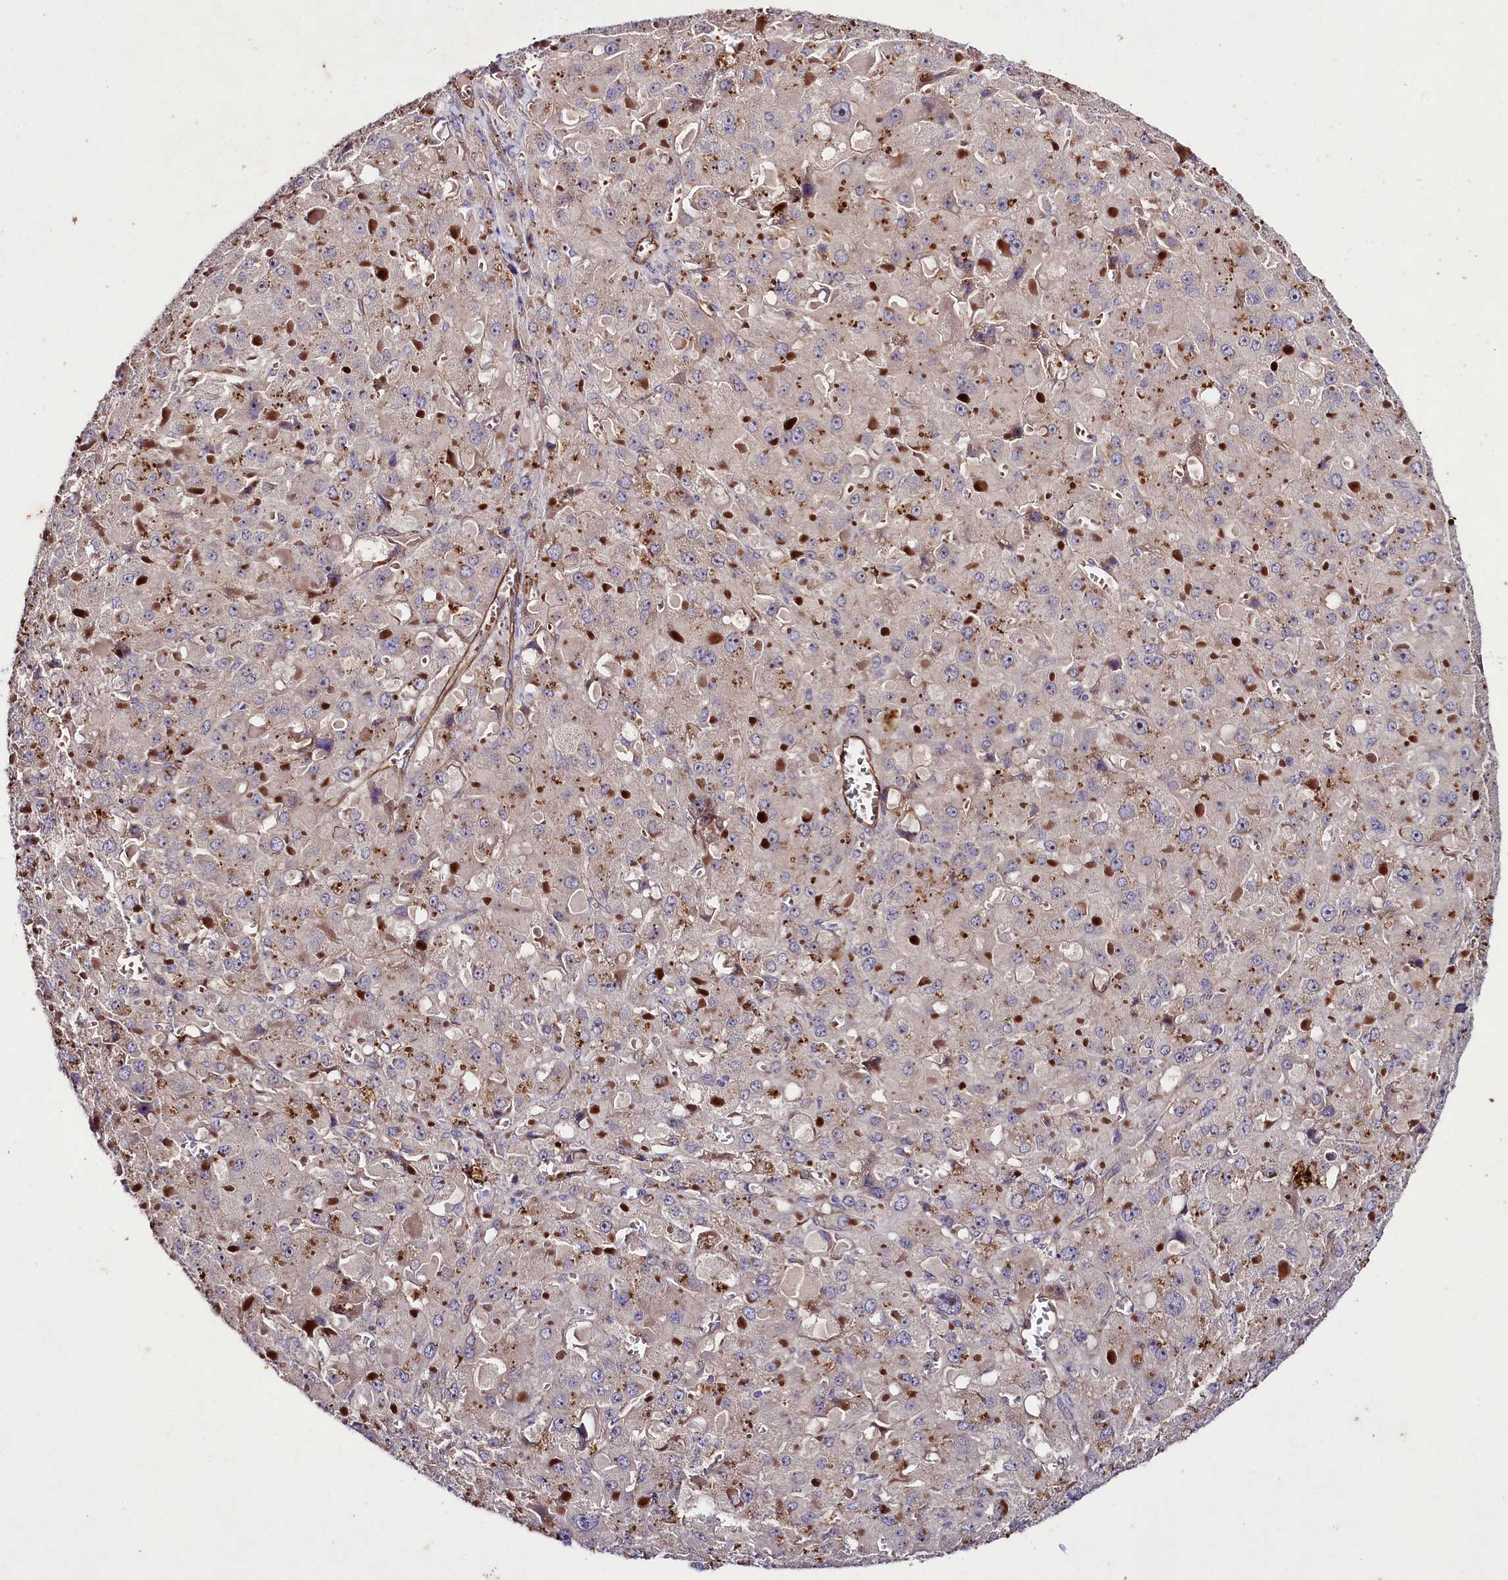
{"staining": {"intensity": "weak", "quantity": "<25%", "location": "cytoplasmic/membranous"}, "tissue": "liver cancer", "cell_type": "Tumor cells", "image_type": "cancer", "snomed": [{"axis": "morphology", "description": "Carcinoma, Hepatocellular, NOS"}, {"axis": "topography", "description": "Liver"}], "caption": "Photomicrograph shows no protein staining in tumor cells of liver cancer (hepatocellular carcinoma) tissue. Brightfield microscopy of IHC stained with DAB (brown) and hematoxylin (blue), captured at high magnification.", "gene": "SLC7A1", "patient": {"sex": "female", "age": 73}}